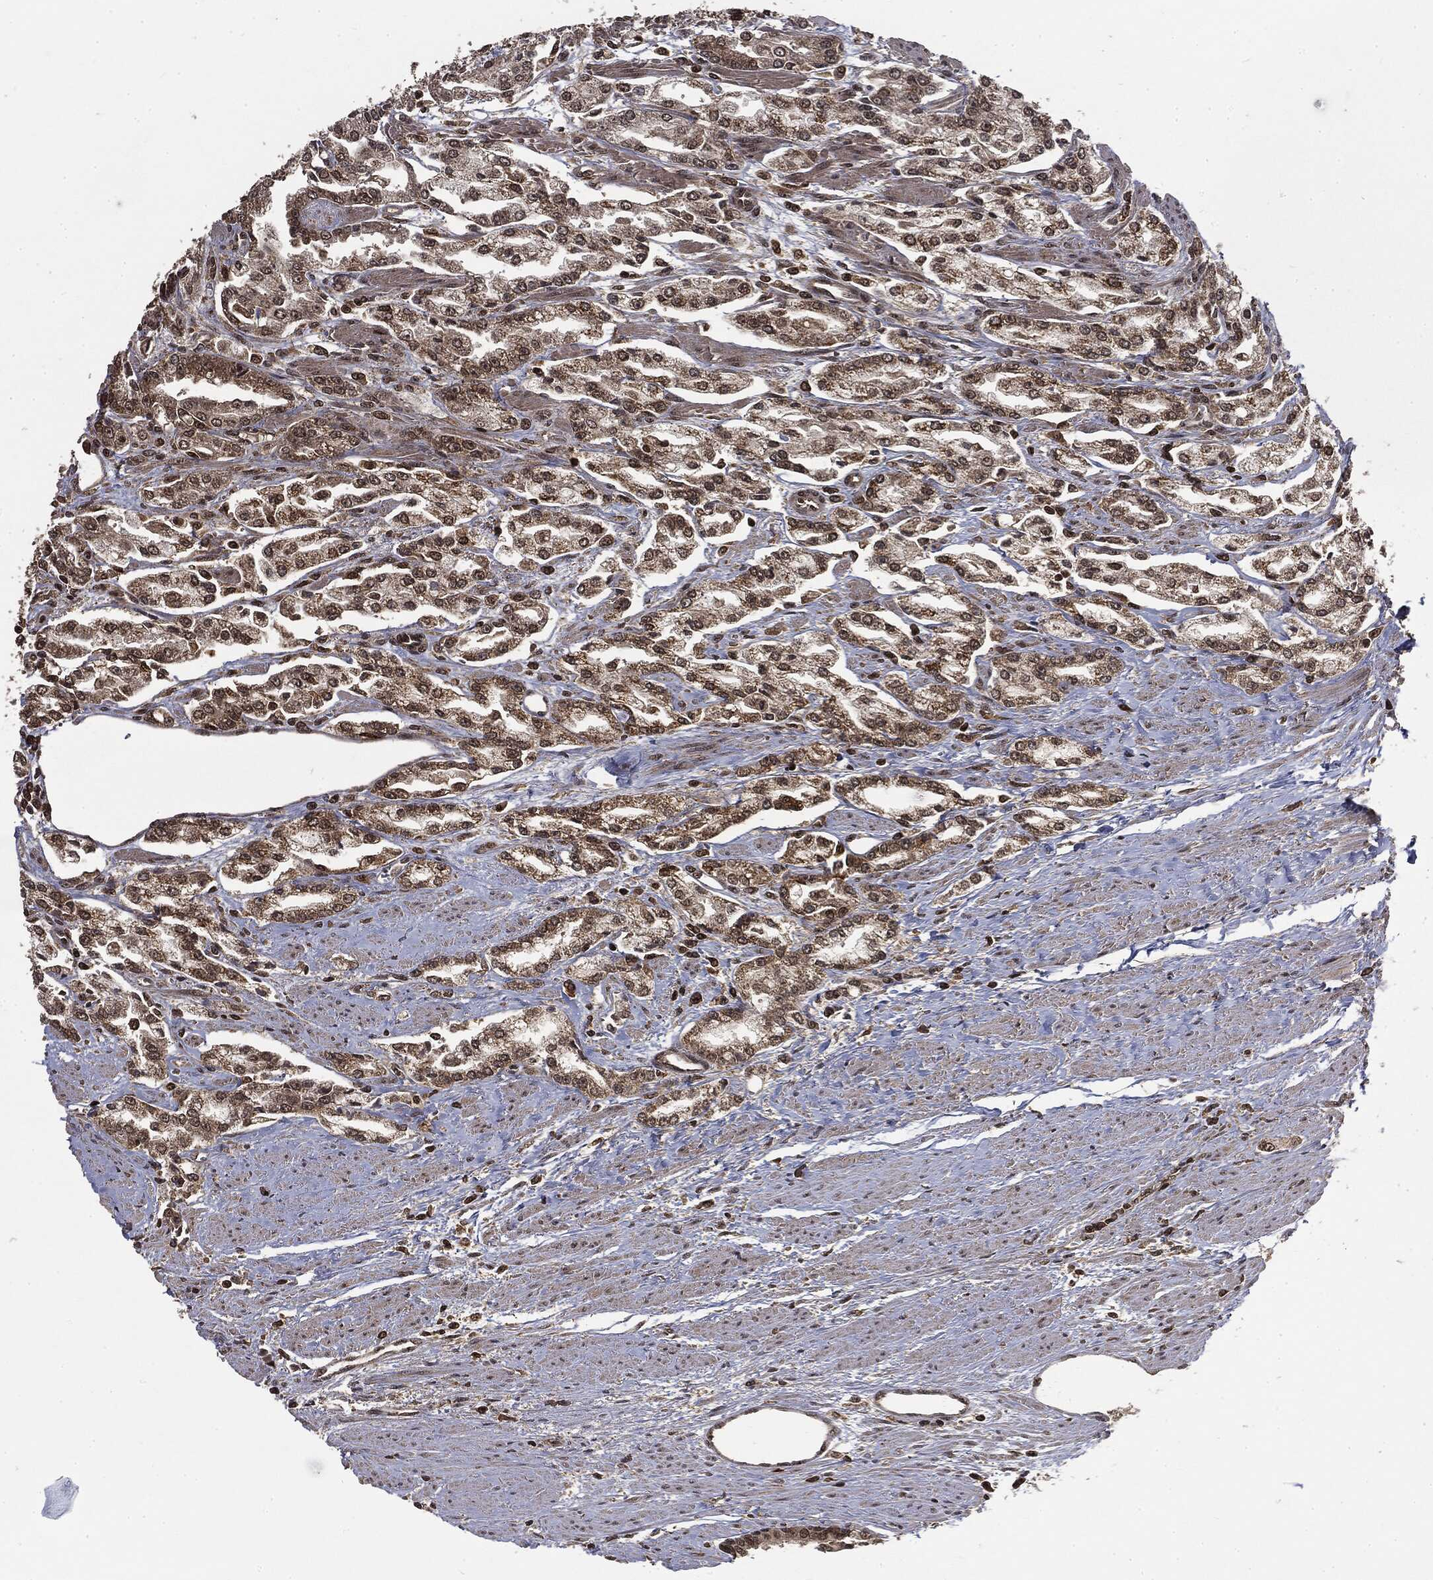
{"staining": {"intensity": "moderate", "quantity": "<25%", "location": "cytoplasmic/membranous,nuclear"}, "tissue": "prostate cancer", "cell_type": "Tumor cells", "image_type": "cancer", "snomed": [{"axis": "morphology", "description": "Adenocarcinoma, Medium grade"}, {"axis": "topography", "description": "Prostate"}], "caption": "A brown stain shows moderate cytoplasmic/membranous and nuclear positivity of a protein in prostate cancer tumor cells.", "gene": "CTDP1", "patient": {"sex": "male", "age": 71}}